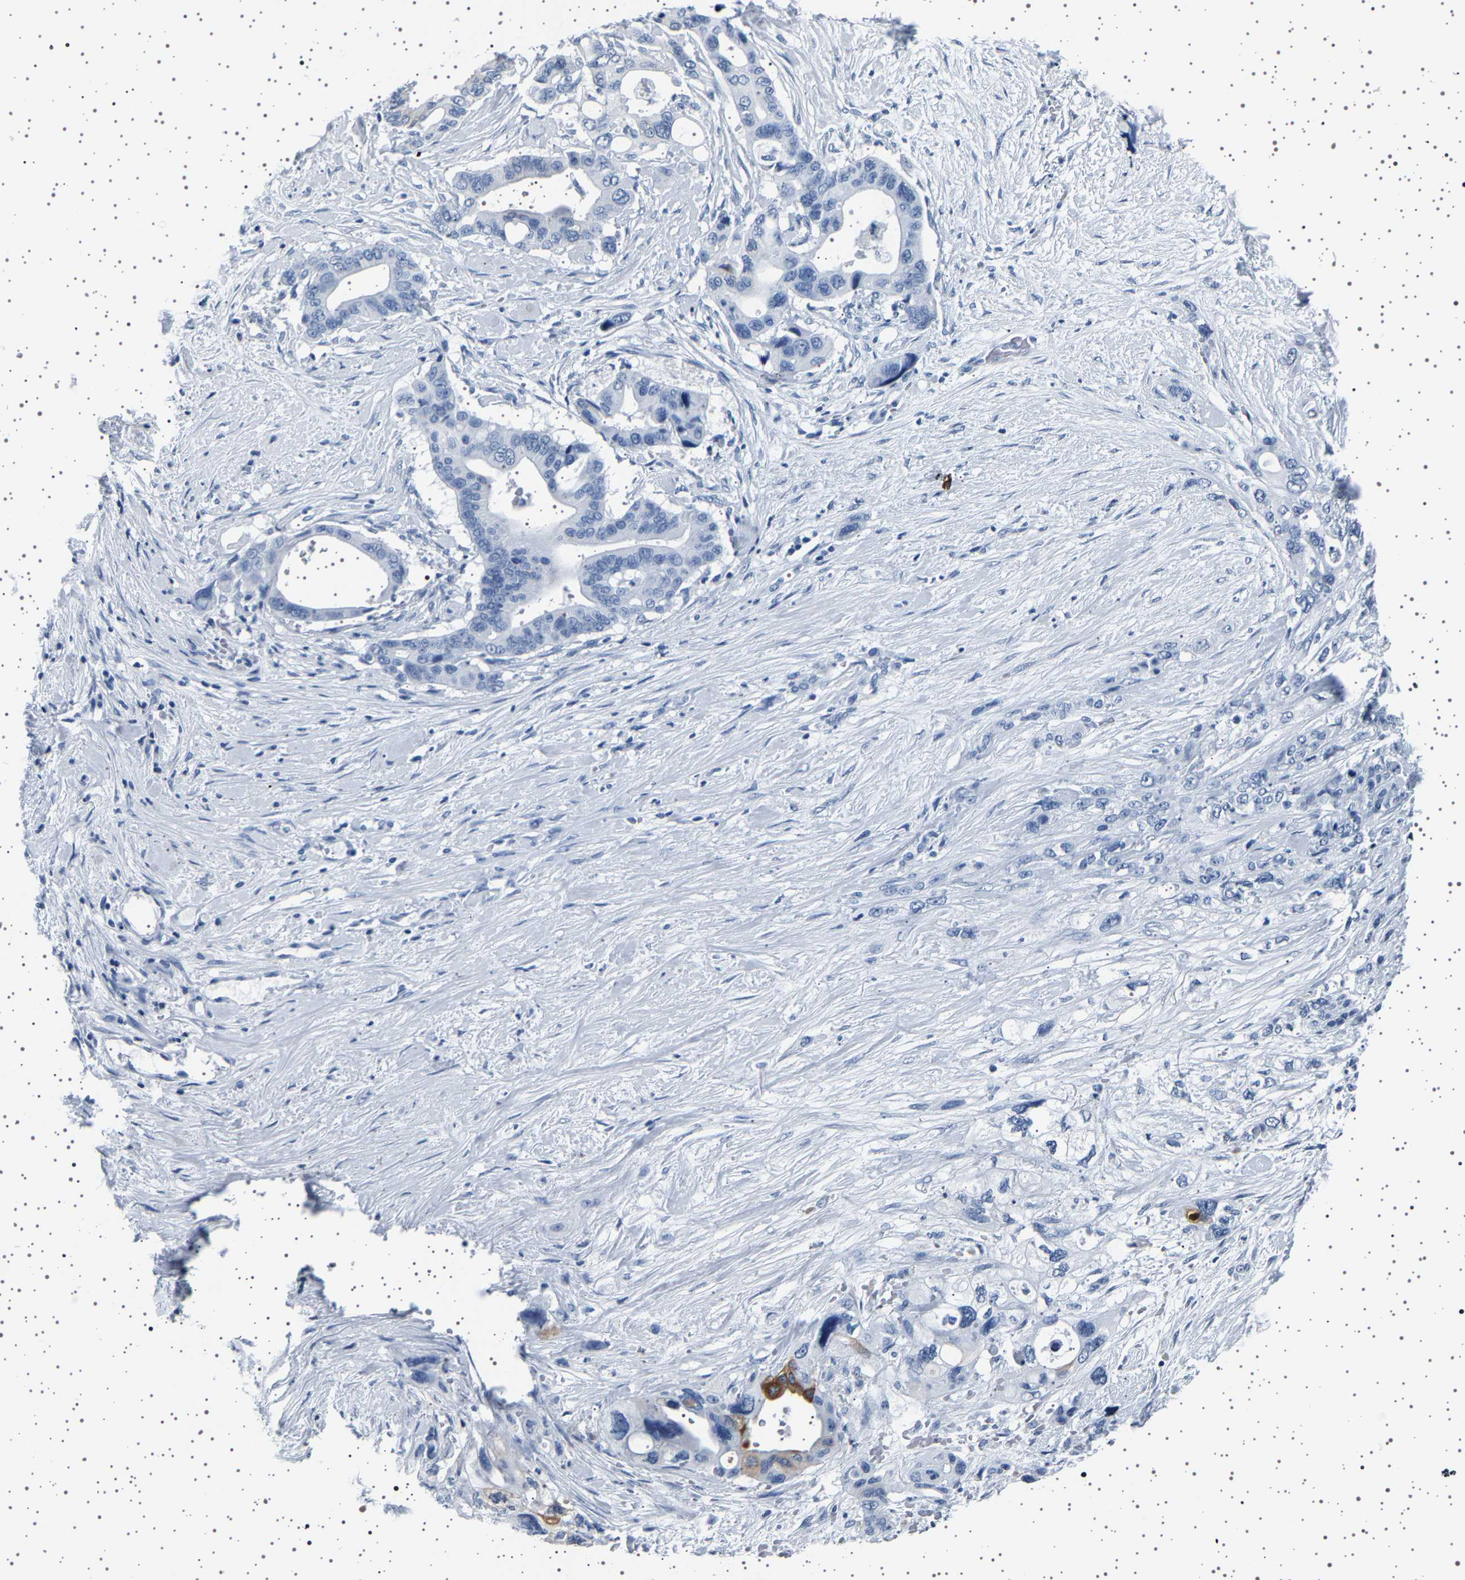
{"staining": {"intensity": "negative", "quantity": "none", "location": "none"}, "tissue": "pancreatic cancer", "cell_type": "Tumor cells", "image_type": "cancer", "snomed": [{"axis": "morphology", "description": "Adenocarcinoma, NOS"}, {"axis": "topography", "description": "Pancreas"}], "caption": "Tumor cells are negative for brown protein staining in pancreatic cancer.", "gene": "TFF3", "patient": {"sex": "male", "age": 46}}